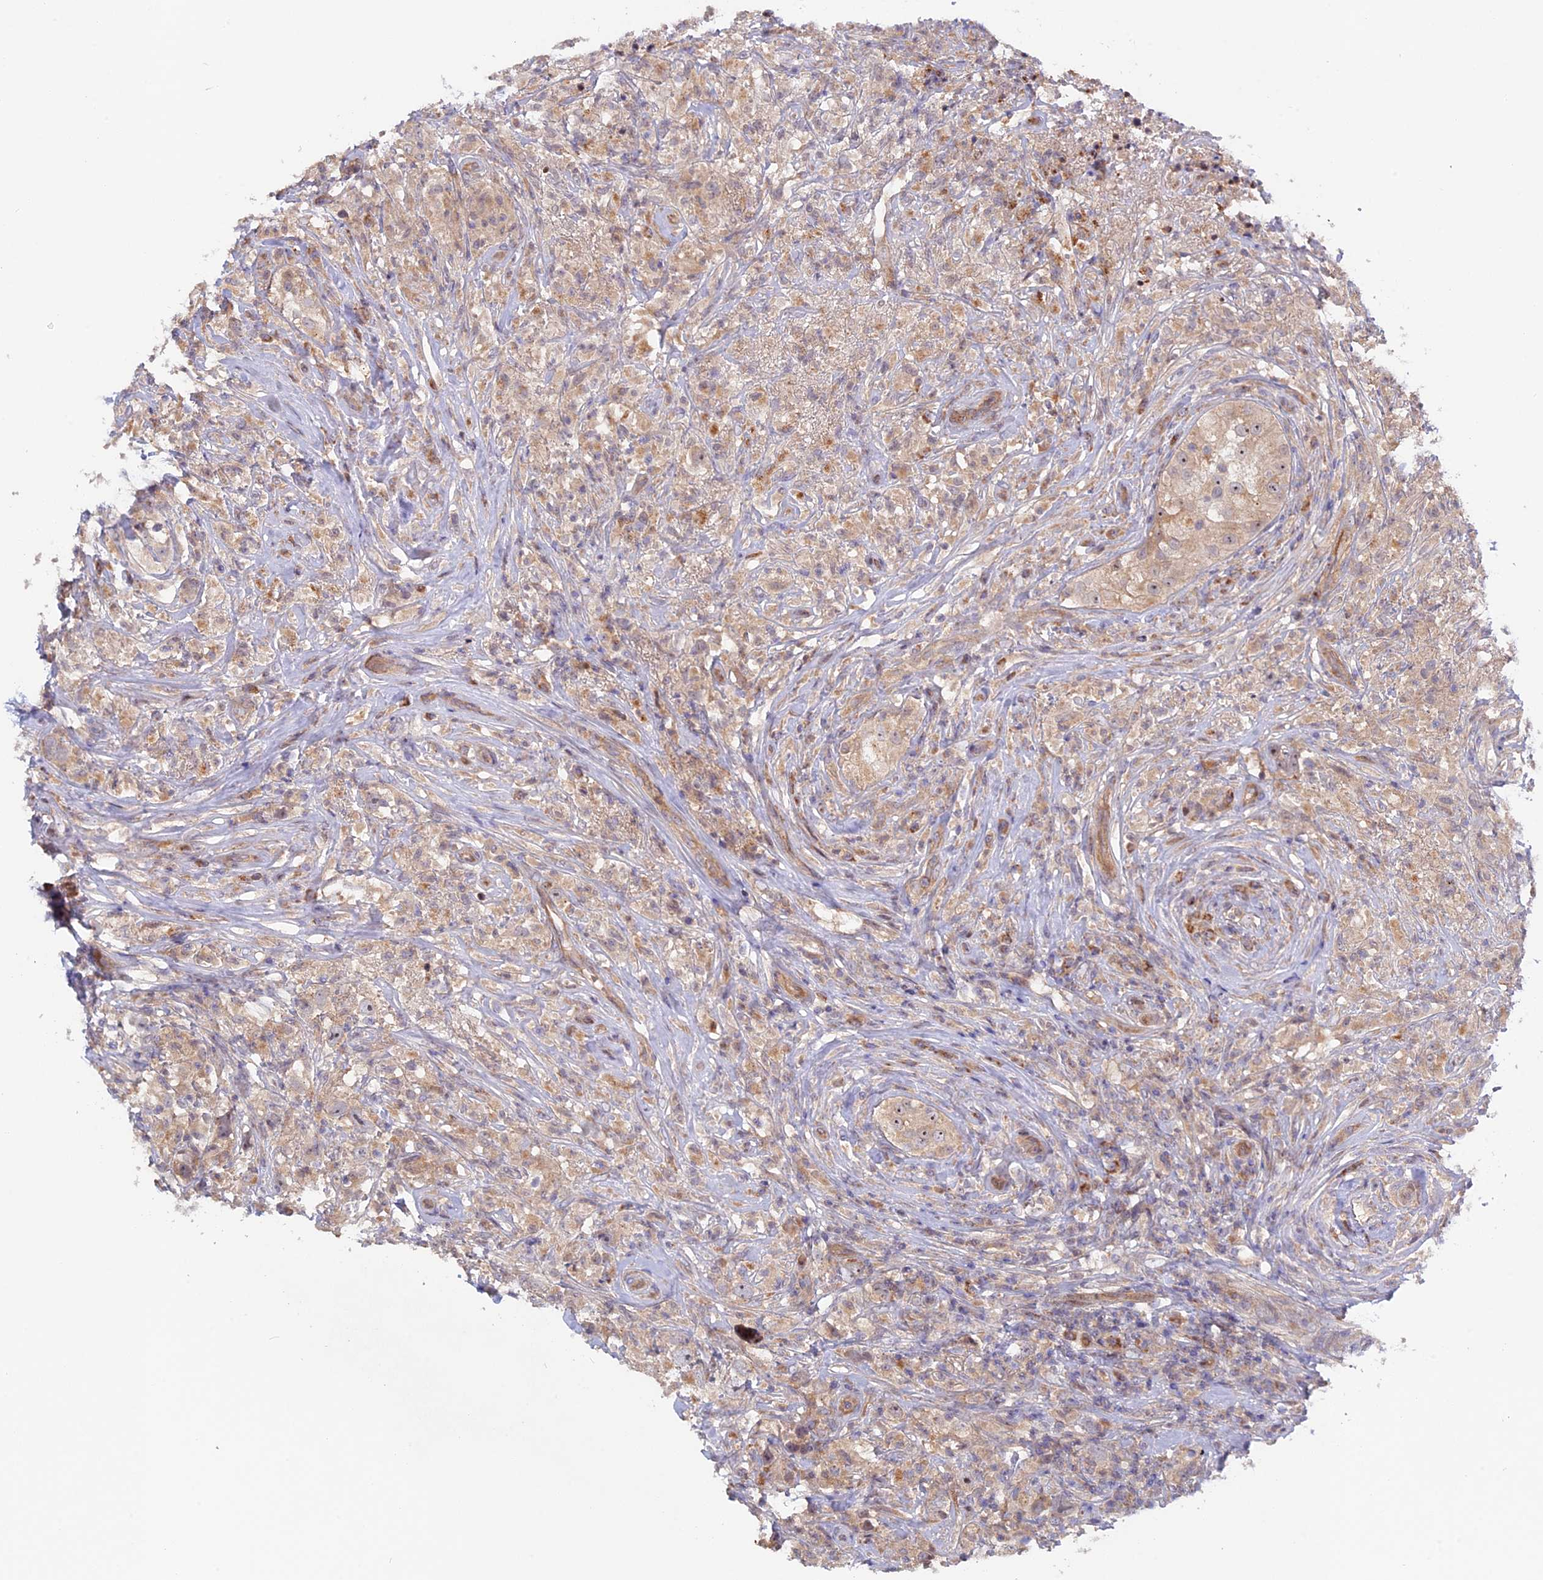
{"staining": {"intensity": "weak", "quantity": ">75%", "location": "cytoplasmic/membranous"}, "tissue": "testis cancer", "cell_type": "Tumor cells", "image_type": "cancer", "snomed": [{"axis": "morphology", "description": "Seminoma, NOS"}, {"axis": "topography", "description": "Testis"}], "caption": "Protein expression analysis of human testis seminoma reveals weak cytoplasmic/membranous positivity in about >75% of tumor cells.", "gene": "FERMT1", "patient": {"sex": "male", "age": 49}}